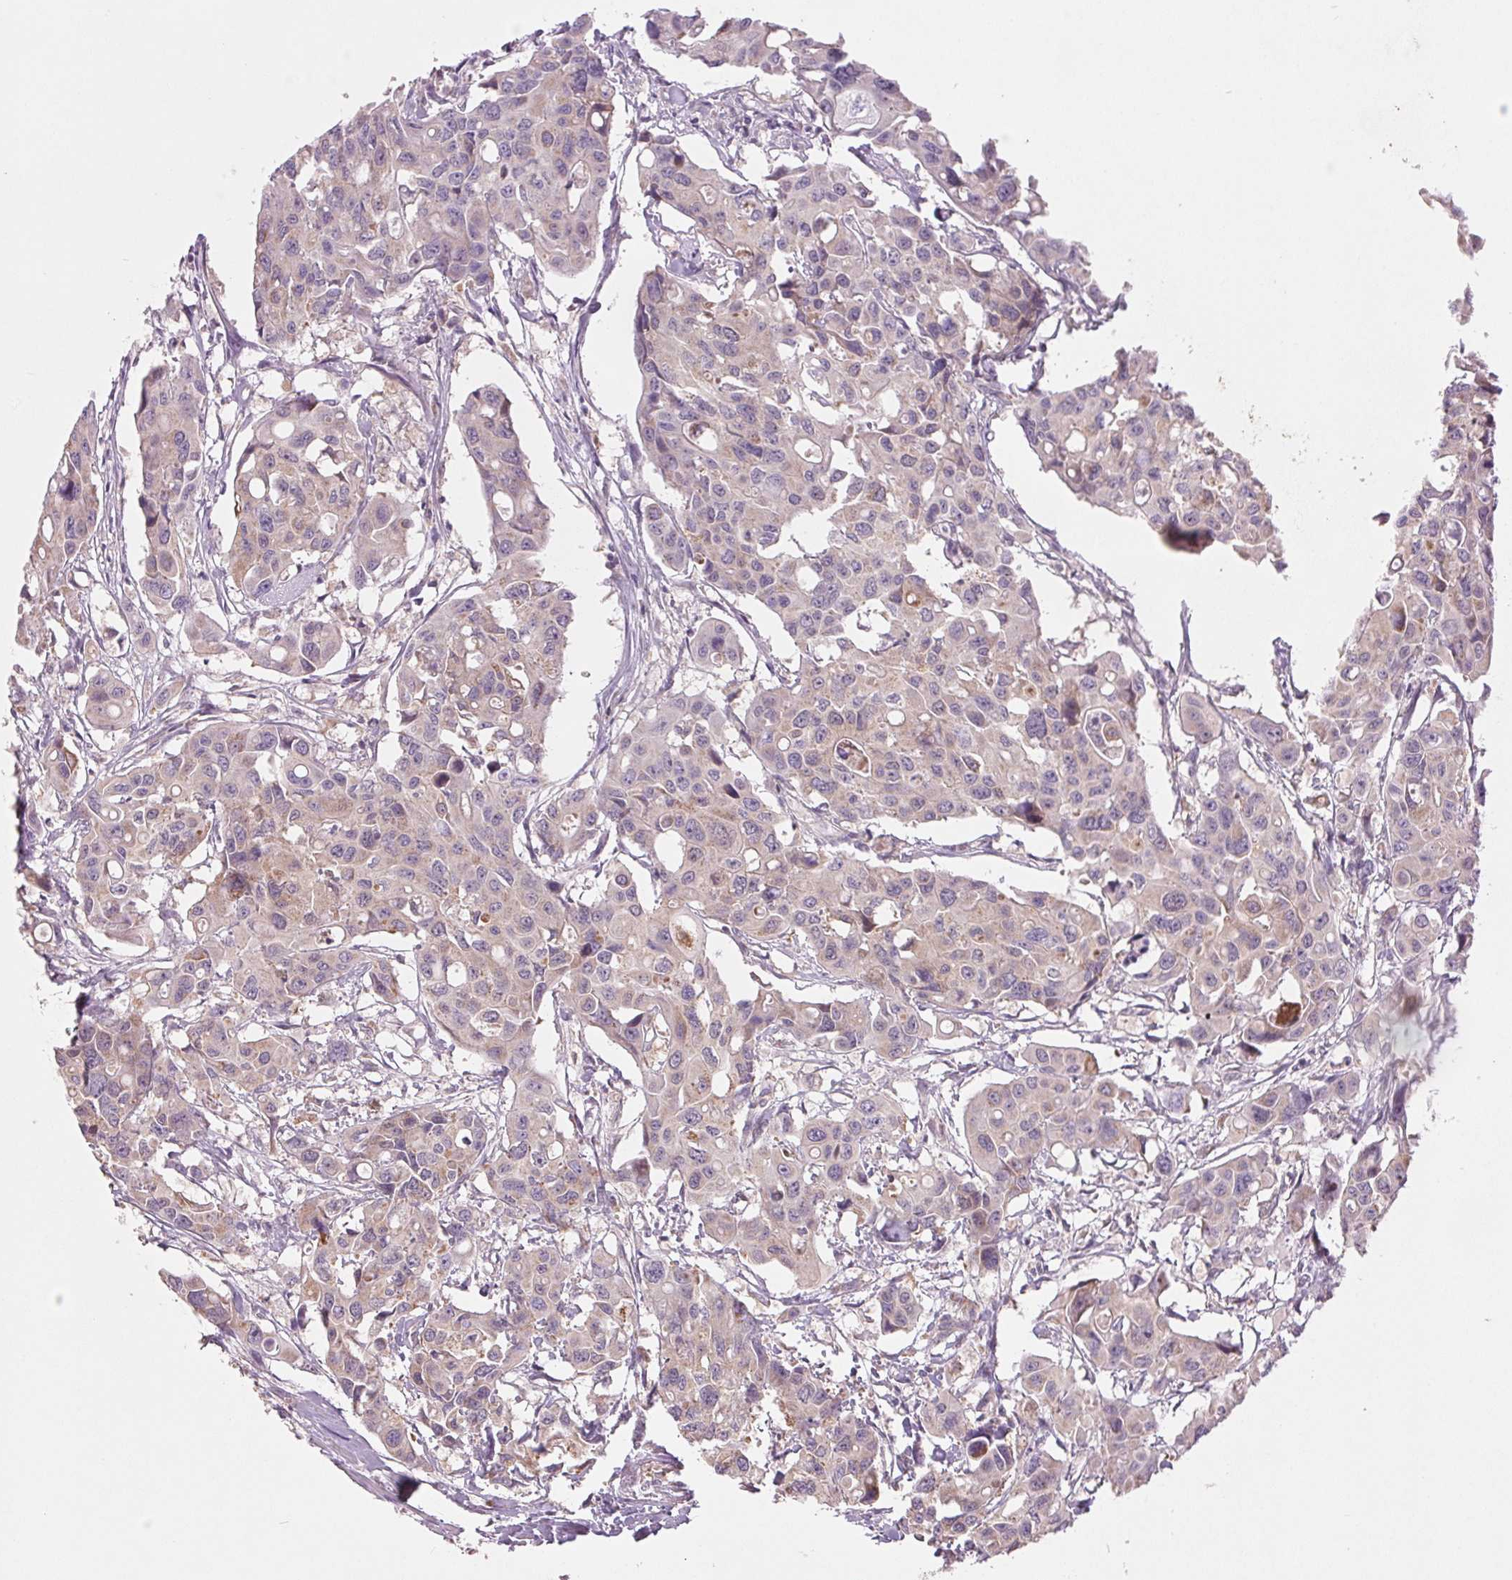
{"staining": {"intensity": "negative", "quantity": "none", "location": "none"}, "tissue": "colorectal cancer", "cell_type": "Tumor cells", "image_type": "cancer", "snomed": [{"axis": "morphology", "description": "Adenocarcinoma, NOS"}, {"axis": "topography", "description": "Colon"}], "caption": "This is an immunohistochemistry (IHC) histopathology image of colorectal cancer. There is no staining in tumor cells.", "gene": "MAP3K5", "patient": {"sex": "male", "age": 77}}